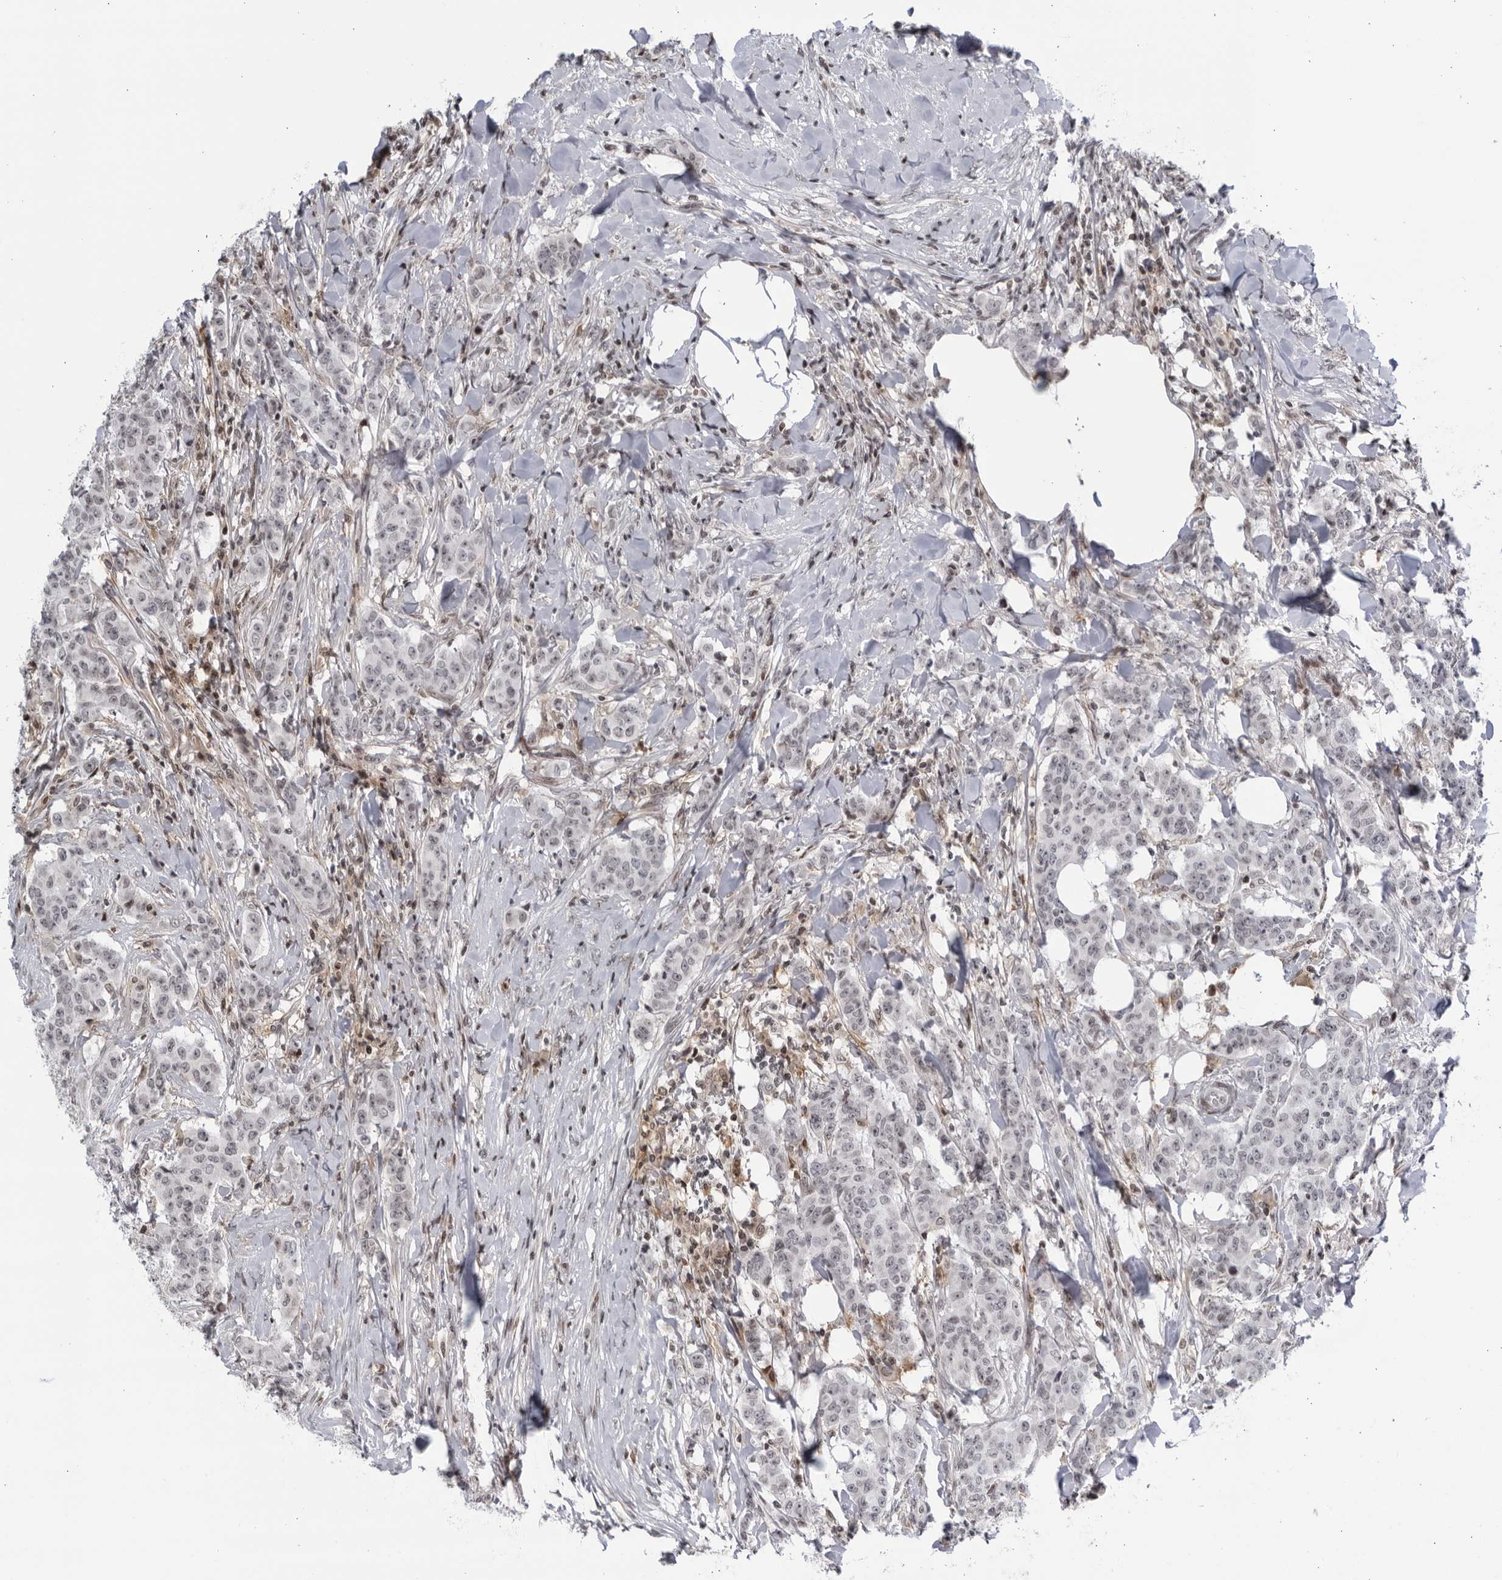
{"staining": {"intensity": "negative", "quantity": "none", "location": "none"}, "tissue": "breast cancer", "cell_type": "Tumor cells", "image_type": "cancer", "snomed": [{"axis": "morphology", "description": "Duct carcinoma"}, {"axis": "topography", "description": "Breast"}], "caption": "IHC of breast cancer (invasive ductal carcinoma) displays no positivity in tumor cells. The staining is performed using DAB brown chromogen with nuclei counter-stained in using hematoxylin.", "gene": "DTL", "patient": {"sex": "female", "age": 40}}